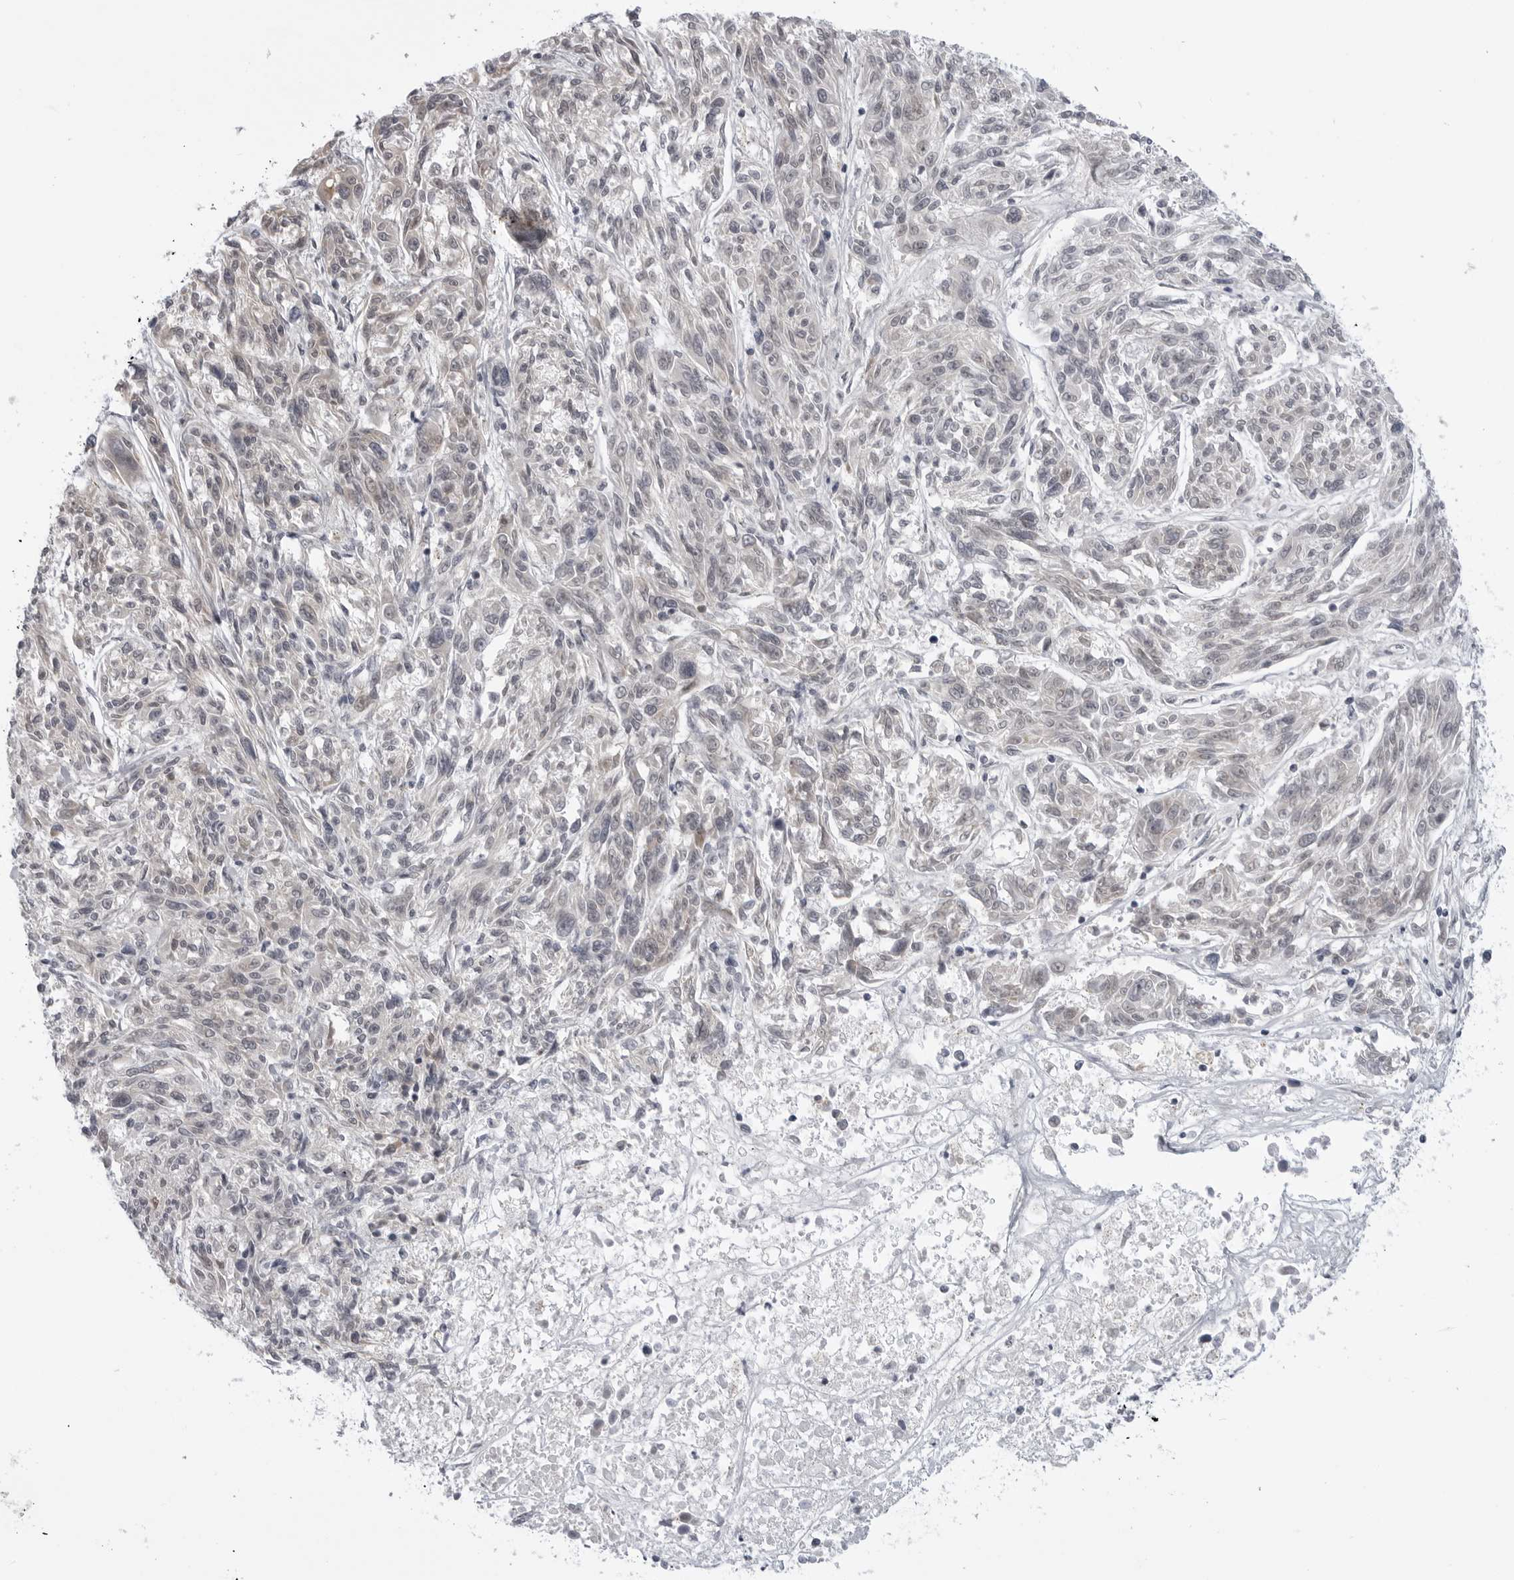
{"staining": {"intensity": "negative", "quantity": "none", "location": "none"}, "tissue": "melanoma", "cell_type": "Tumor cells", "image_type": "cancer", "snomed": [{"axis": "morphology", "description": "Malignant melanoma, NOS"}, {"axis": "topography", "description": "Skin"}], "caption": "A histopathology image of human melanoma is negative for staining in tumor cells. (DAB (3,3'-diaminobenzidine) immunohistochemistry with hematoxylin counter stain).", "gene": "LRRC45", "patient": {"sex": "male", "age": 53}}